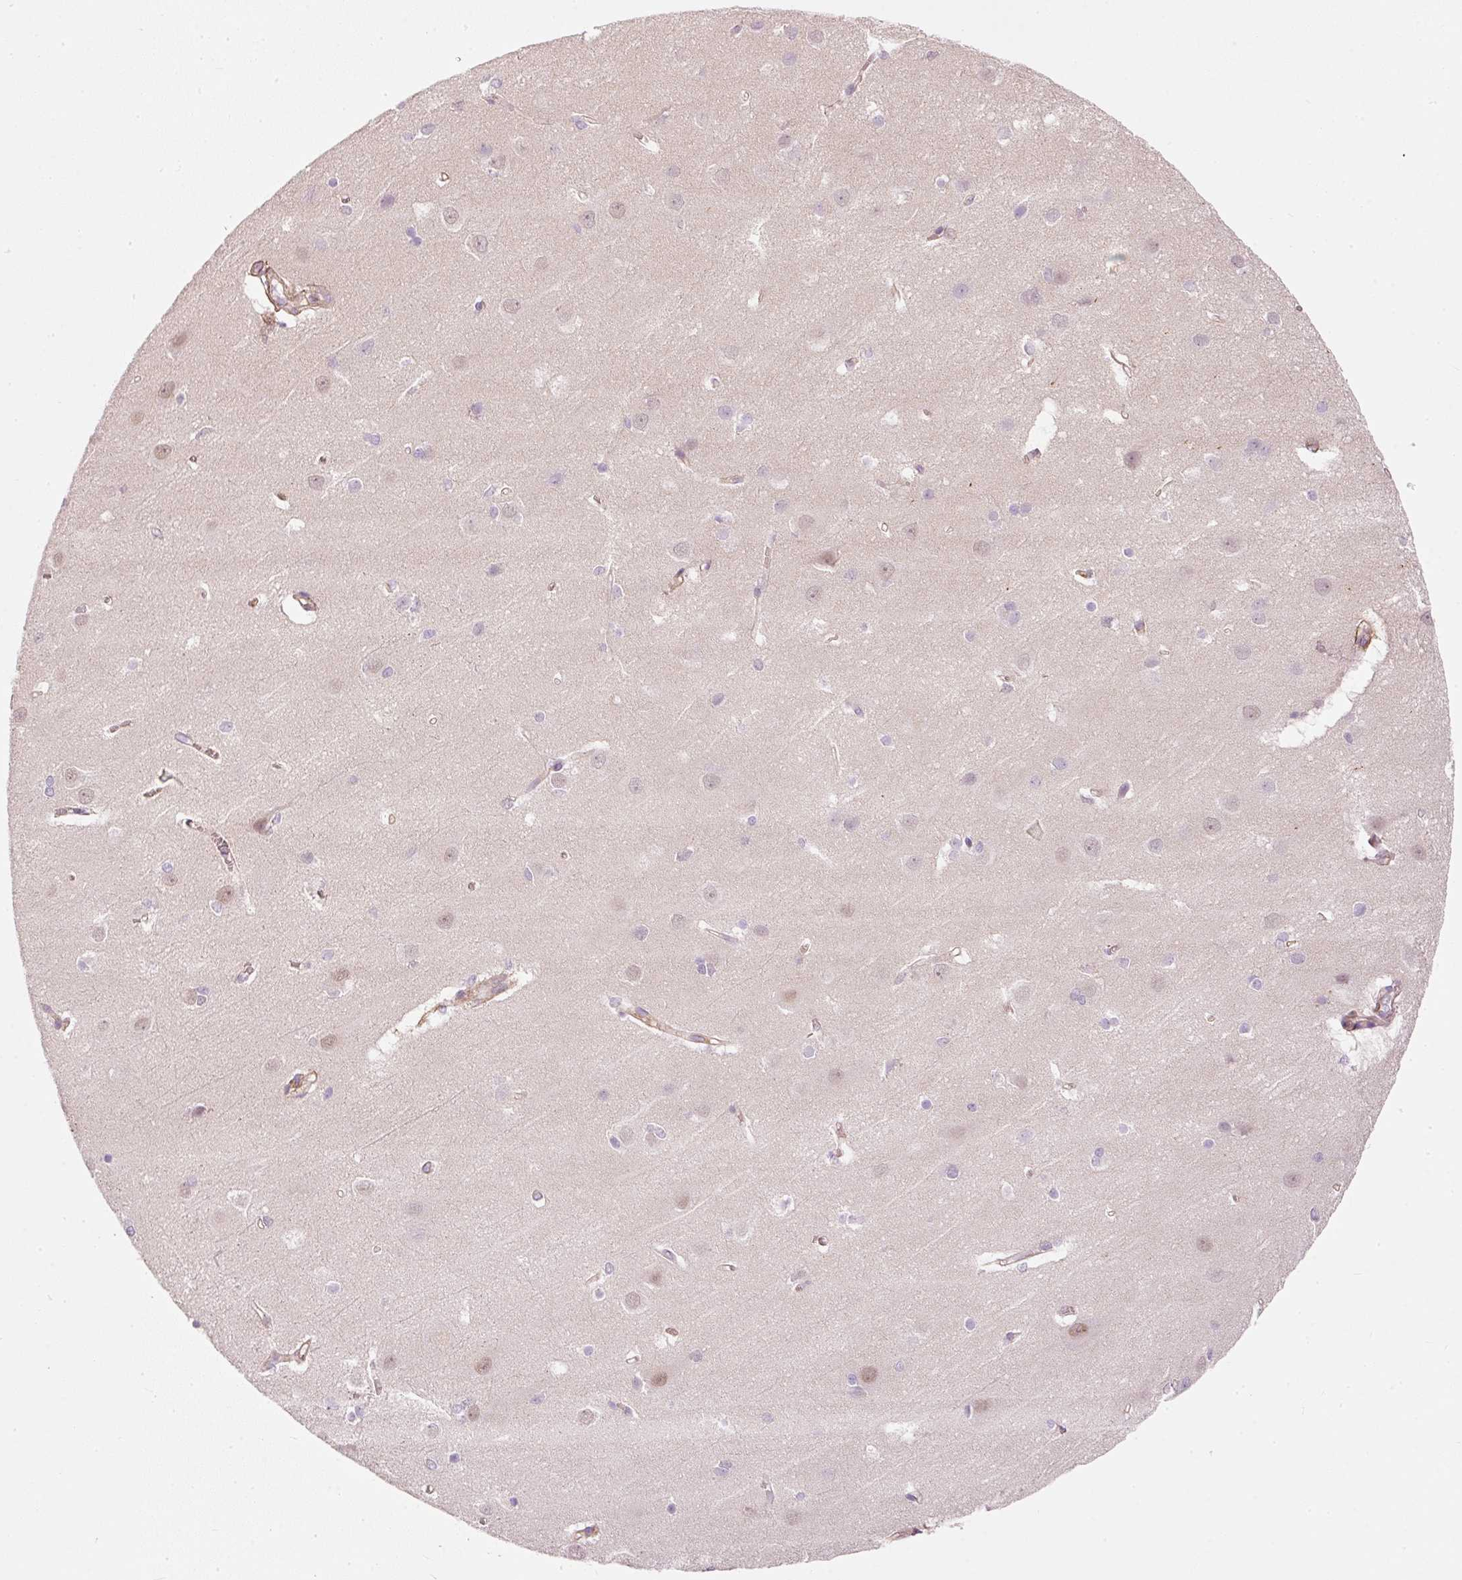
{"staining": {"intensity": "moderate", "quantity": ">75%", "location": "cytoplasmic/membranous"}, "tissue": "cerebral cortex", "cell_type": "Endothelial cells", "image_type": "normal", "snomed": [{"axis": "morphology", "description": "Normal tissue, NOS"}, {"axis": "topography", "description": "Cerebral cortex"}], "caption": "Endothelial cells reveal moderate cytoplasmic/membranous expression in approximately >75% of cells in benign cerebral cortex. Ihc stains the protein of interest in brown and the nuclei are stained blue.", "gene": "OSR2", "patient": {"sex": "male", "age": 37}}